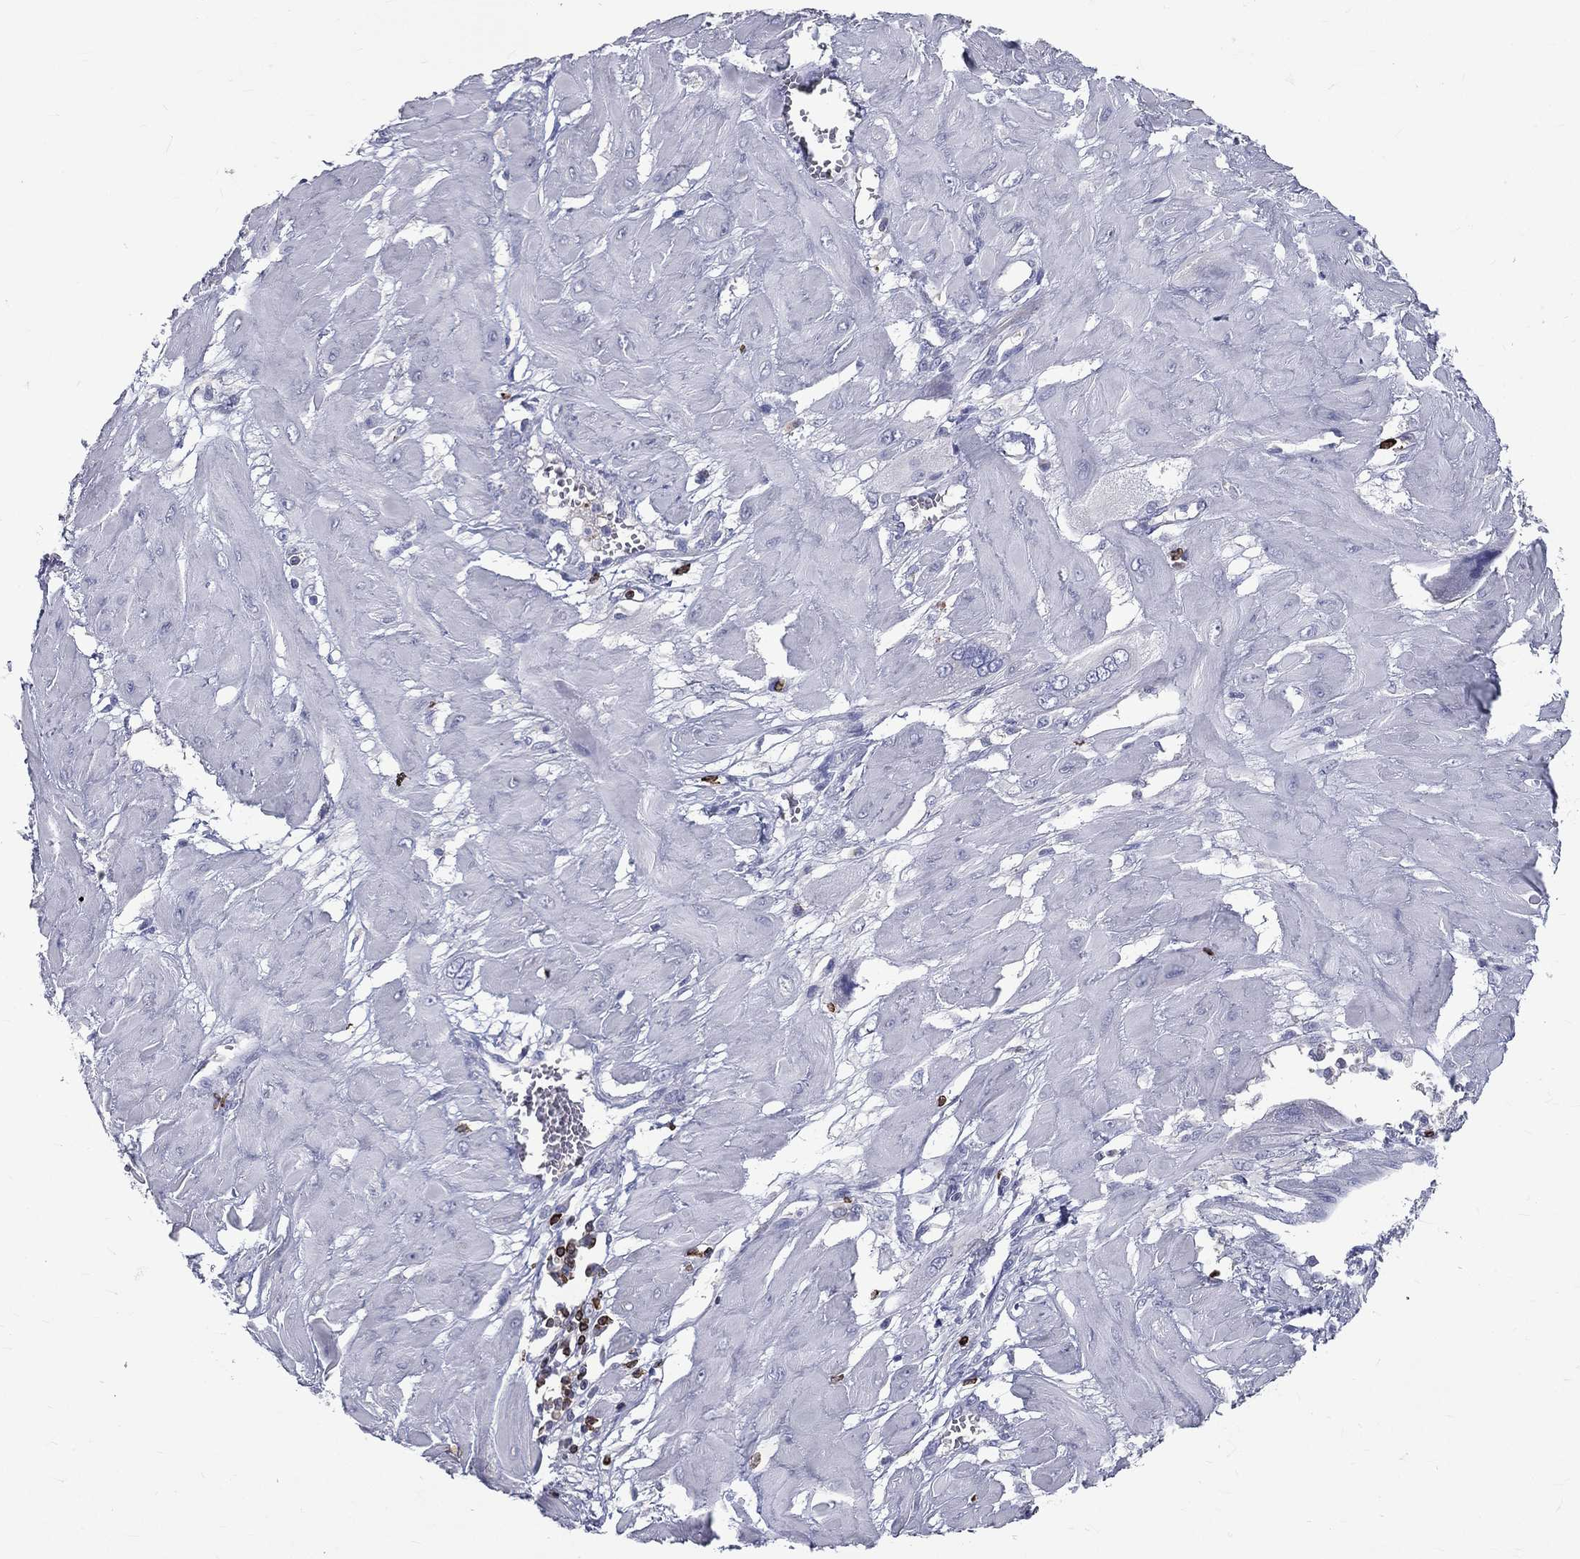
{"staining": {"intensity": "negative", "quantity": "none", "location": "none"}, "tissue": "cervical cancer", "cell_type": "Tumor cells", "image_type": "cancer", "snomed": [{"axis": "morphology", "description": "Squamous cell carcinoma, NOS"}, {"axis": "topography", "description": "Cervix"}], "caption": "This is a histopathology image of immunohistochemistry (IHC) staining of cervical squamous cell carcinoma, which shows no staining in tumor cells.", "gene": "CTSW", "patient": {"sex": "female", "age": 34}}